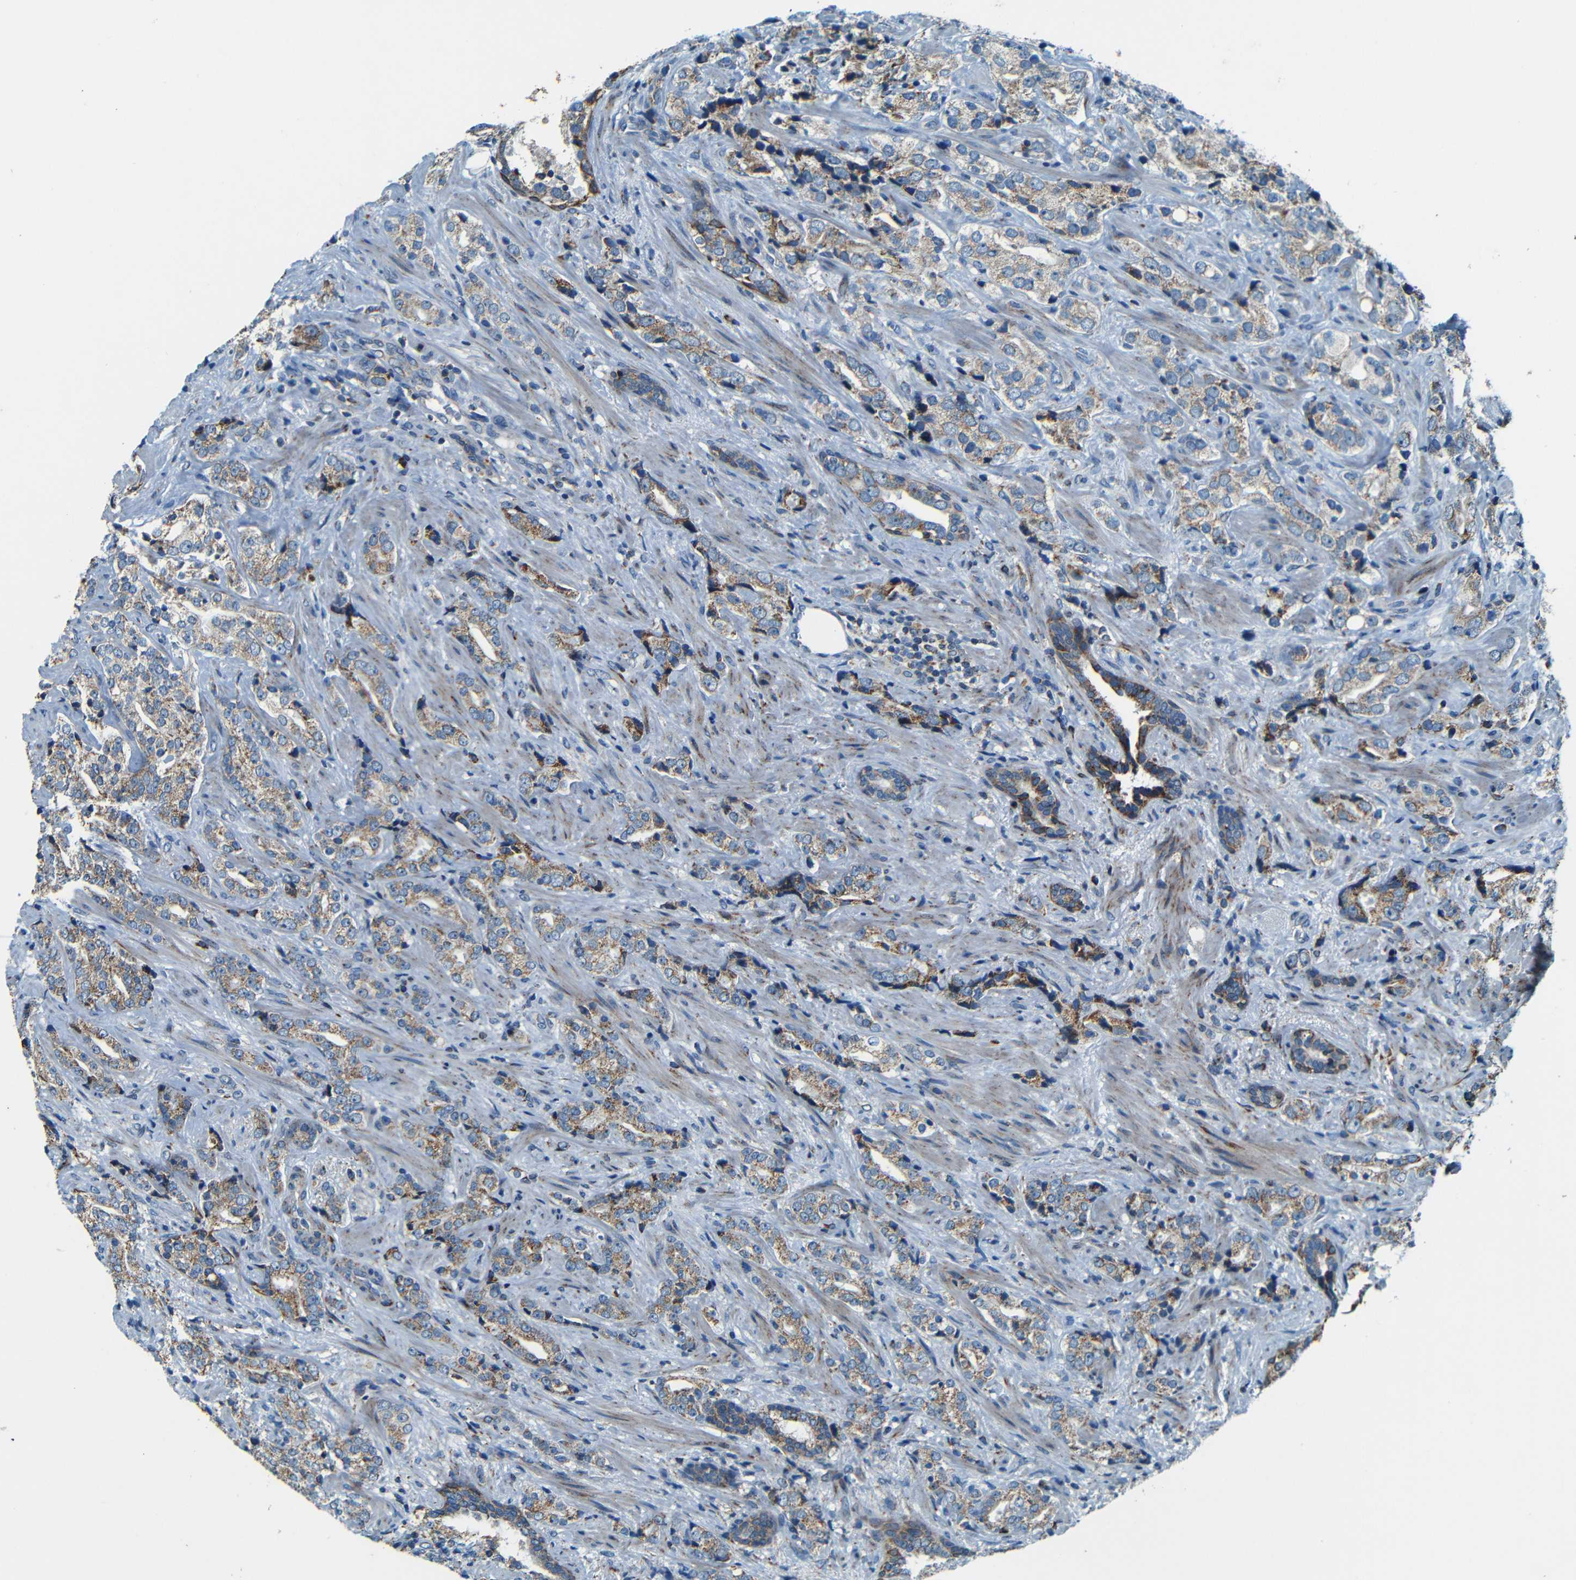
{"staining": {"intensity": "moderate", "quantity": ">75%", "location": "cytoplasmic/membranous"}, "tissue": "prostate cancer", "cell_type": "Tumor cells", "image_type": "cancer", "snomed": [{"axis": "morphology", "description": "Adenocarcinoma, High grade"}, {"axis": "topography", "description": "Prostate"}], "caption": "This photomicrograph exhibits immunohistochemistry (IHC) staining of human prostate cancer (high-grade adenocarcinoma), with medium moderate cytoplasmic/membranous staining in about >75% of tumor cells.", "gene": "WSCD2", "patient": {"sex": "male", "age": 71}}